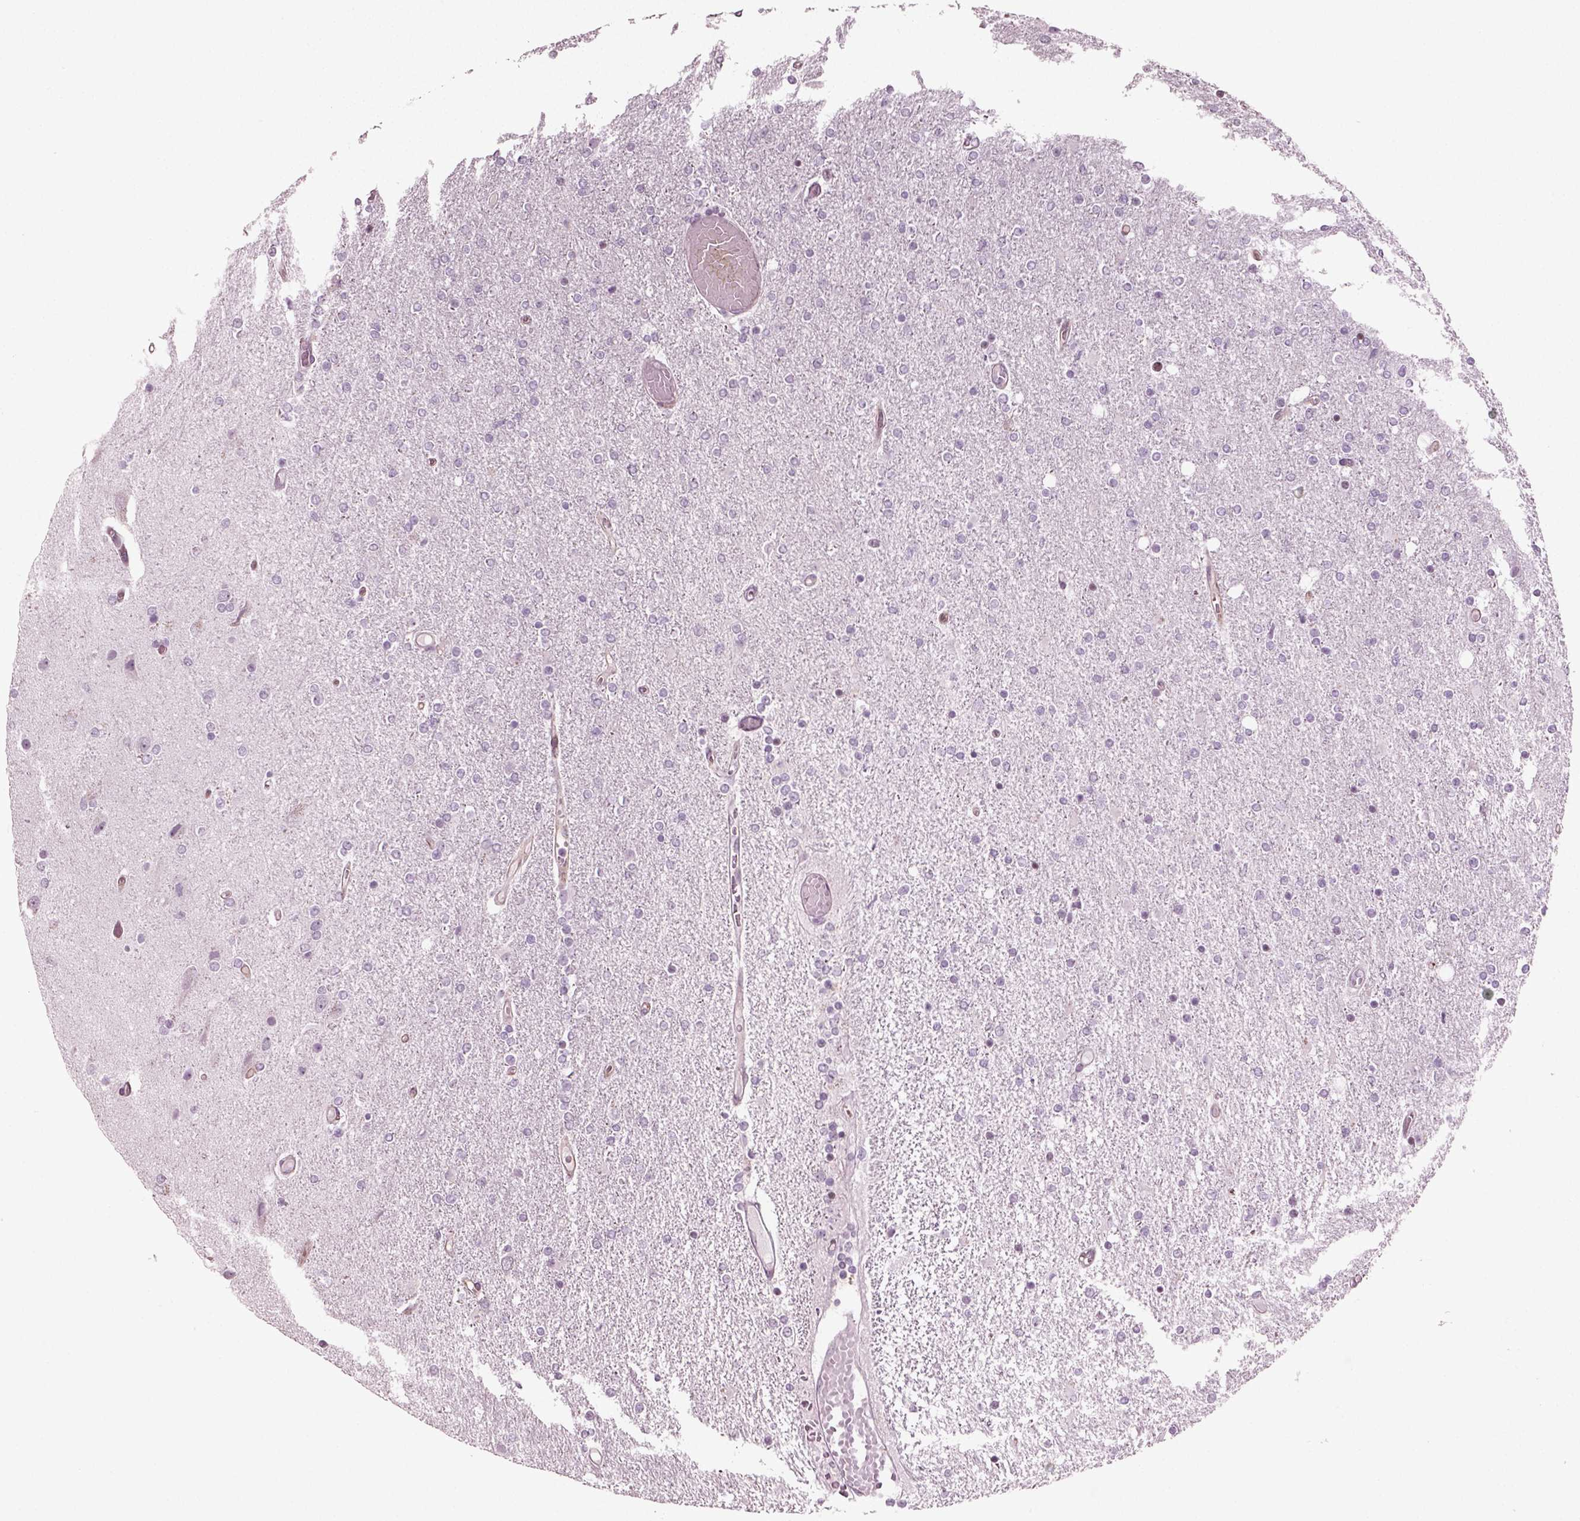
{"staining": {"intensity": "negative", "quantity": "none", "location": "none"}, "tissue": "glioma", "cell_type": "Tumor cells", "image_type": "cancer", "snomed": [{"axis": "morphology", "description": "Glioma, malignant, High grade"}, {"axis": "topography", "description": "Cerebral cortex"}], "caption": "Tumor cells show no significant staining in glioma. (Stains: DAB (3,3'-diaminobenzidine) IHC with hematoxylin counter stain, Microscopy: brightfield microscopy at high magnification).", "gene": "HEYL", "patient": {"sex": "male", "age": 70}}